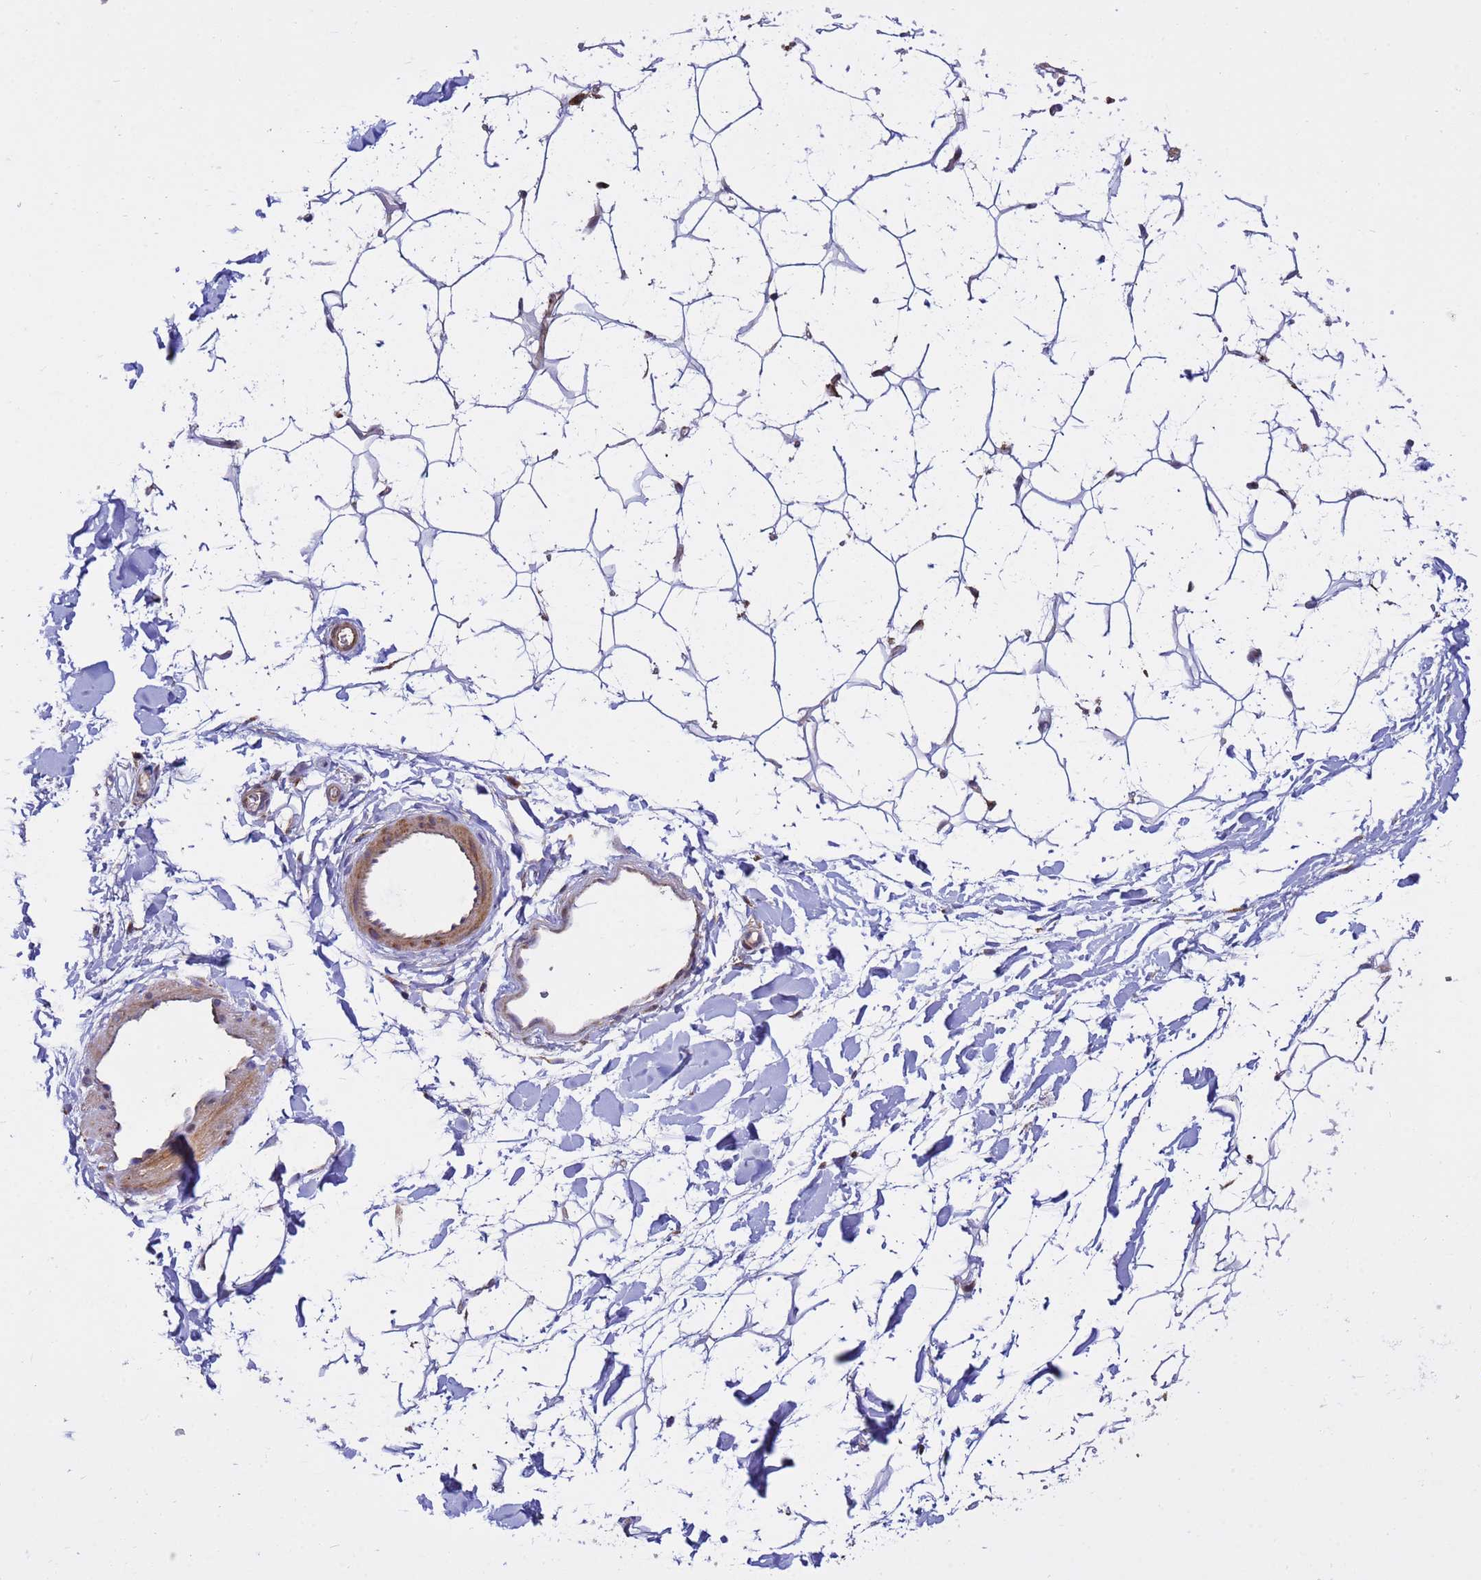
{"staining": {"intensity": "moderate", "quantity": "<25%", "location": "cytoplasmic/membranous"}, "tissue": "adipose tissue", "cell_type": "Adipocytes", "image_type": "normal", "snomed": [{"axis": "morphology", "description": "Normal tissue, NOS"}, {"axis": "topography", "description": "Breast"}], "caption": "Protein staining displays moderate cytoplasmic/membranous positivity in approximately <25% of adipocytes in unremarkable adipose tissue. (brown staining indicates protein expression, while blue staining denotes nuclei).", "gene": "TUBGCP3", "patient": {"sex": "female", "age": 26}}